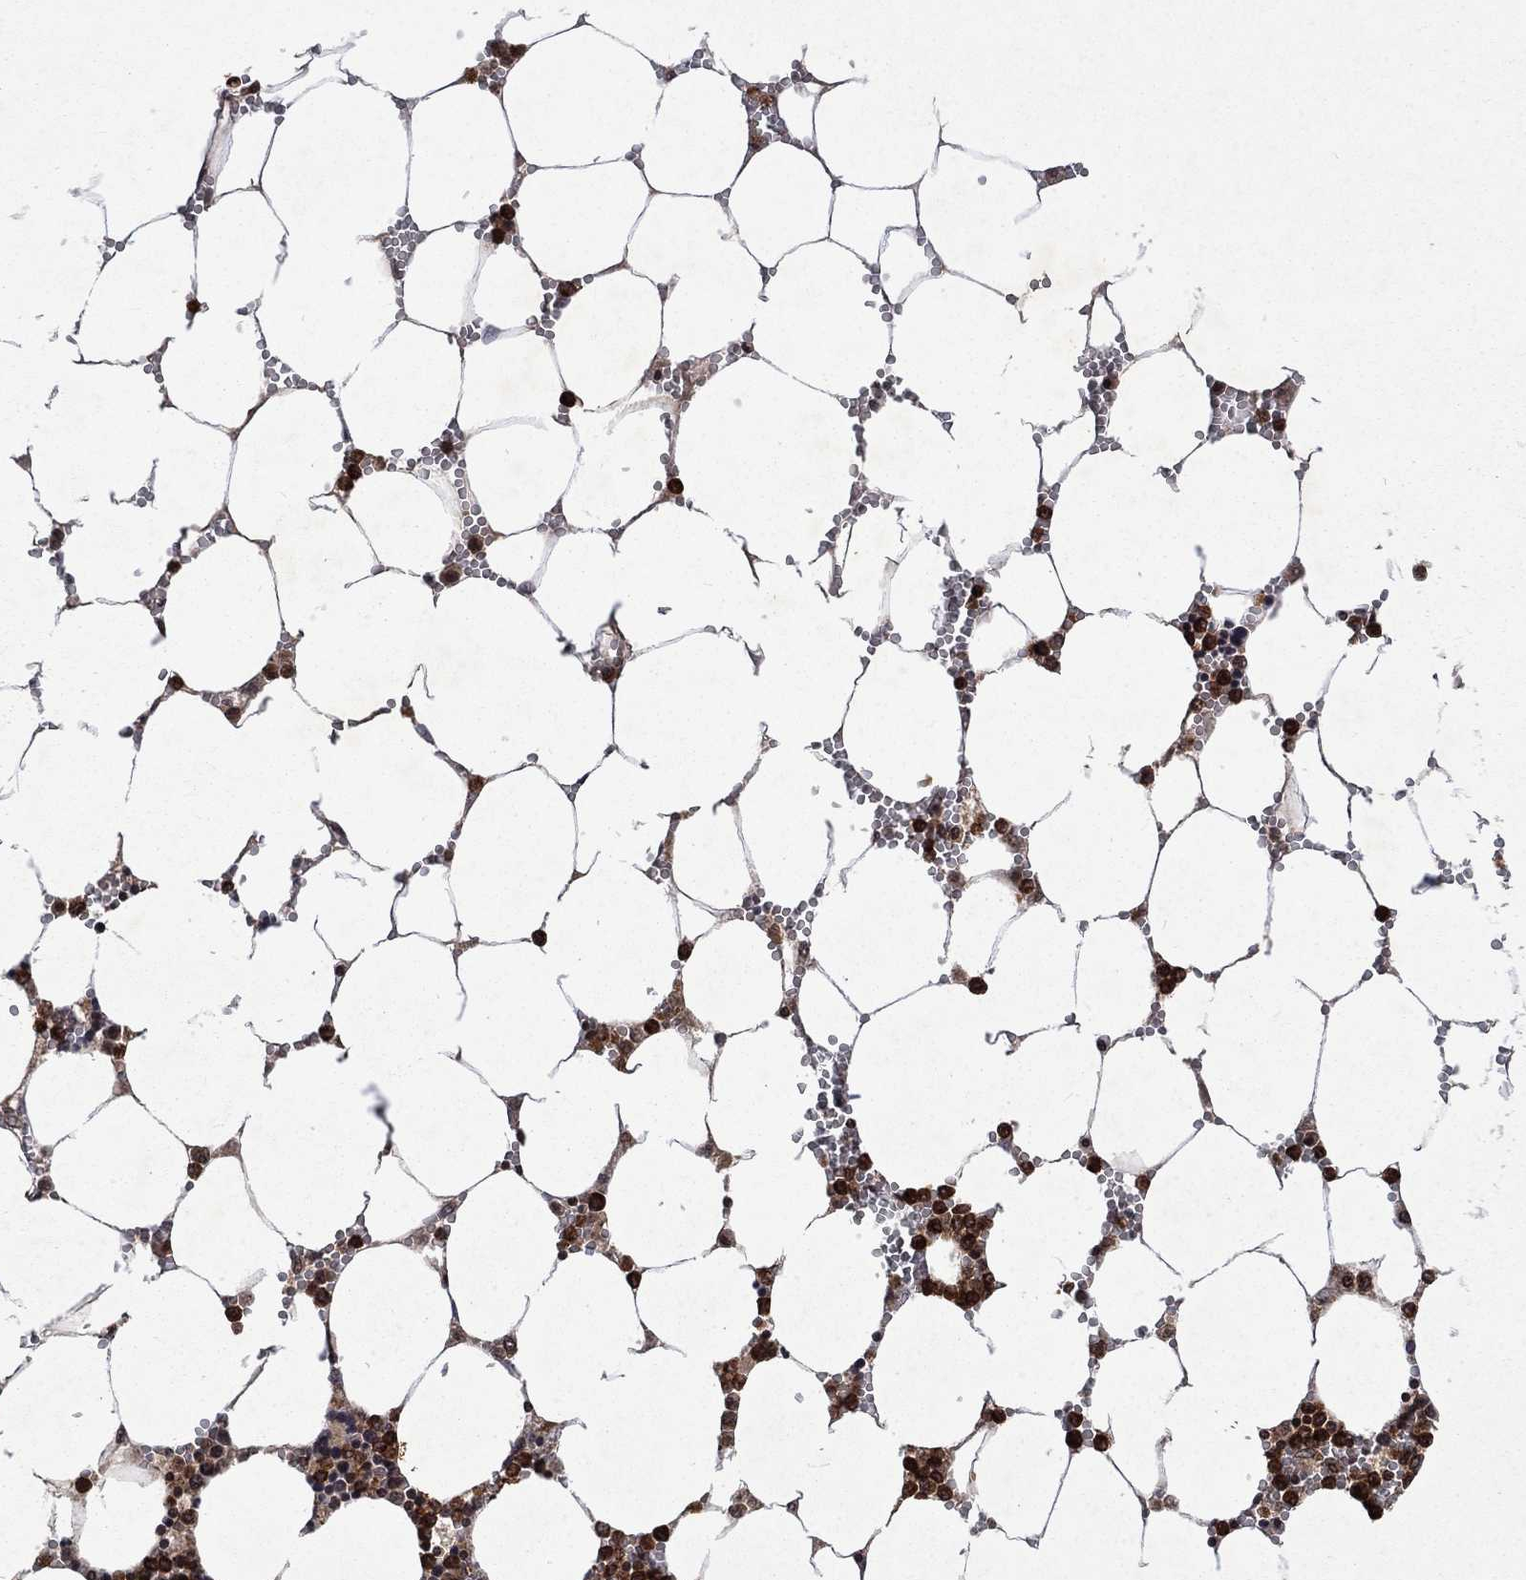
{"staining": {"intensity": "moderate", "quantity": "25%-75%", "location": "cytoplasmic/membranous,nuclear"}, "tissue": "bone marrow", "cell_type": "Hematopoietic cells", "image_type": "normal", "snomed": [{"axis": "morphology", "description": "Normal tissue, NOS"}, {"axis": "topography", "description": "Bone marrow"}], "caption": "A high-resolution histopathology image shows immunohistochemistry (IHC) staining of benign bone marrow, which shows moderate cytoplasmic/membranous,nuclear expression in about 25%-75% of hematopoietic cells. The protein is stained brown, and the nuclei are stained in blue (DAB IHC with brightfield microscopy, high magnification).", "gene": "TMEM33", "patient": {"sex": "female", "age": 64}}